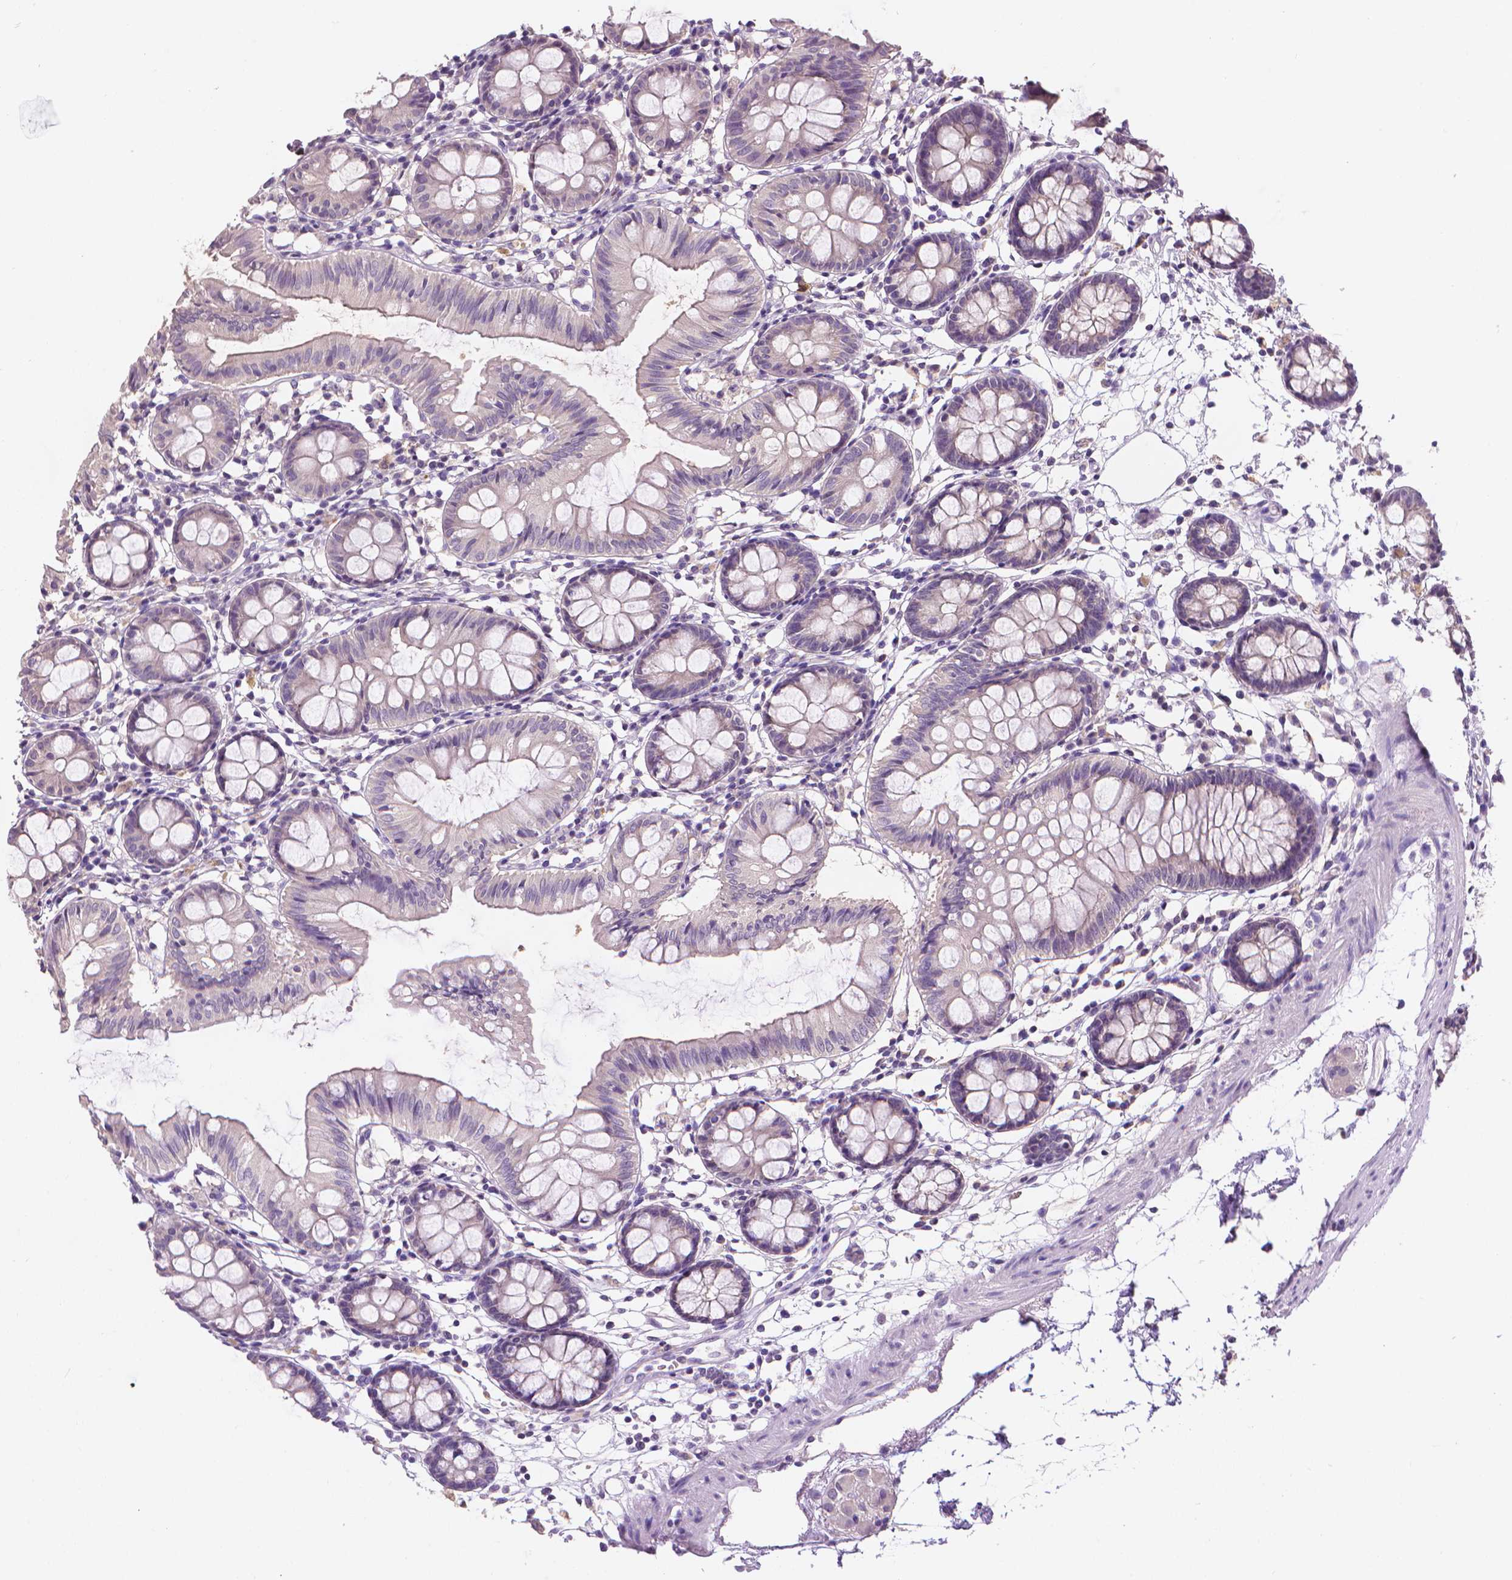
{"staining": {"intensity": "negative", "quantity": "none", "location": "none"}, "tissue": "colon", "cell_type": "Endothelial cells", "image_type": "normal", "snomed": [{"axis": "morphology", "description": "Normal tissue, NOS"}, {"axis": "topography", "description": "Colon"}], "caption": "High power microscopy image of an immunohistochemistry micrograph of benign colon, revealing no significant staining in endothelial cells.", "gene": "FASN", "patient": {"sex": "female", "age": 84}}